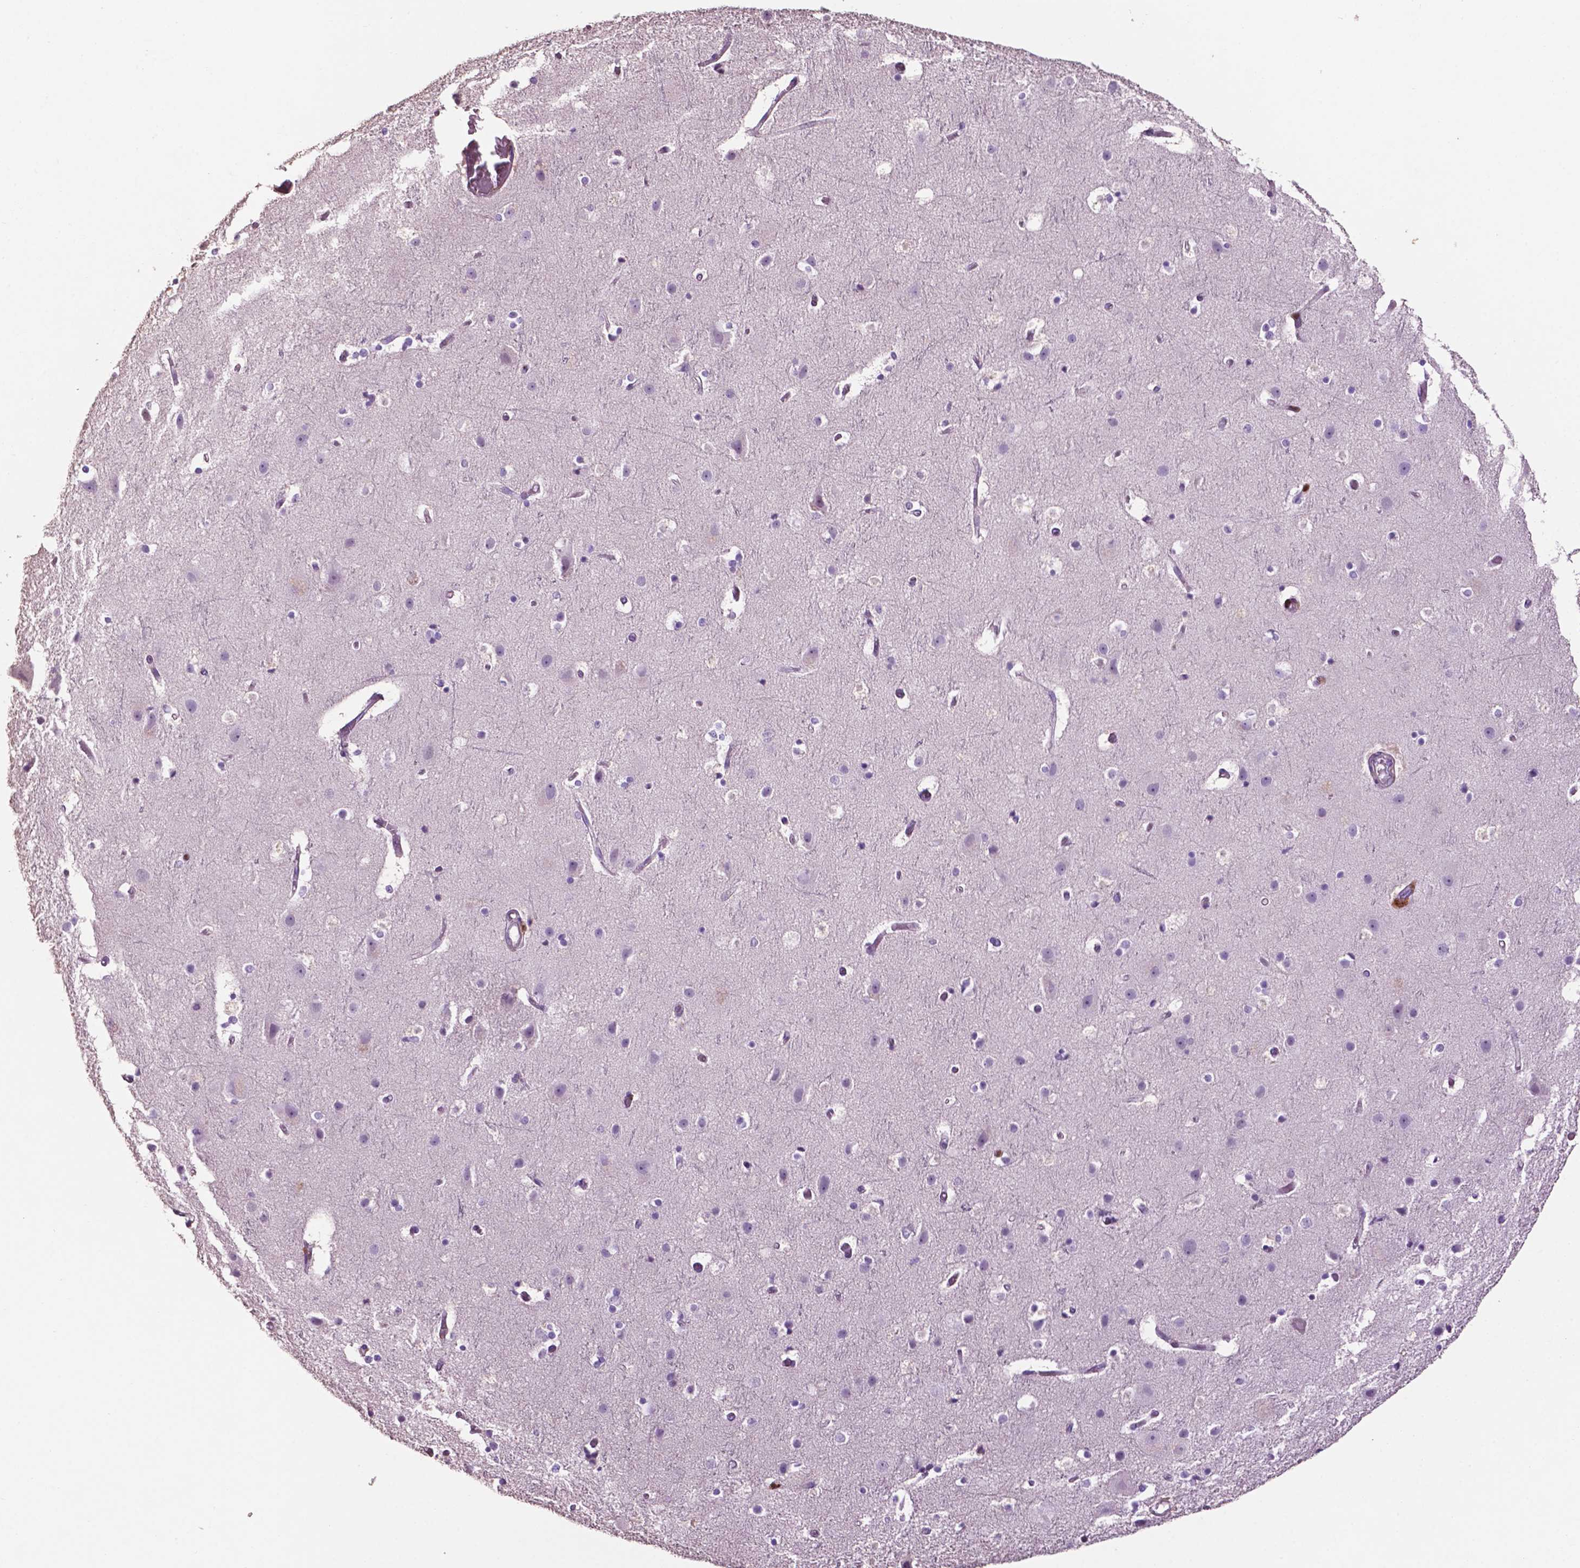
{"staining": {"intensity": "negative", "quantity": "none", "location": "none"}, "tissue": "cerebral cortex", "cell_type": "Endothelial cells", "image_type": "normal", "snomed": [{"axis": "morphology", "description": "Normal tissue, NOS"}, {"axis": "topography", "description": "Cerebral cortex"}], "caption": "IHC image of unremarkable cerebral cortex: human cerebral cortex stained with DAB demonstrates no significant protein expression in endothelial cells. The staining was performed using DAB (3,3'-diaminobenzidine) to visualize the protein expression in brown, while the nuclei were stained in blue with hematoxylin (Magnification: 20x).", "gene": "TBC1D10C", "patient": {"sex": "female", "age": 52}}